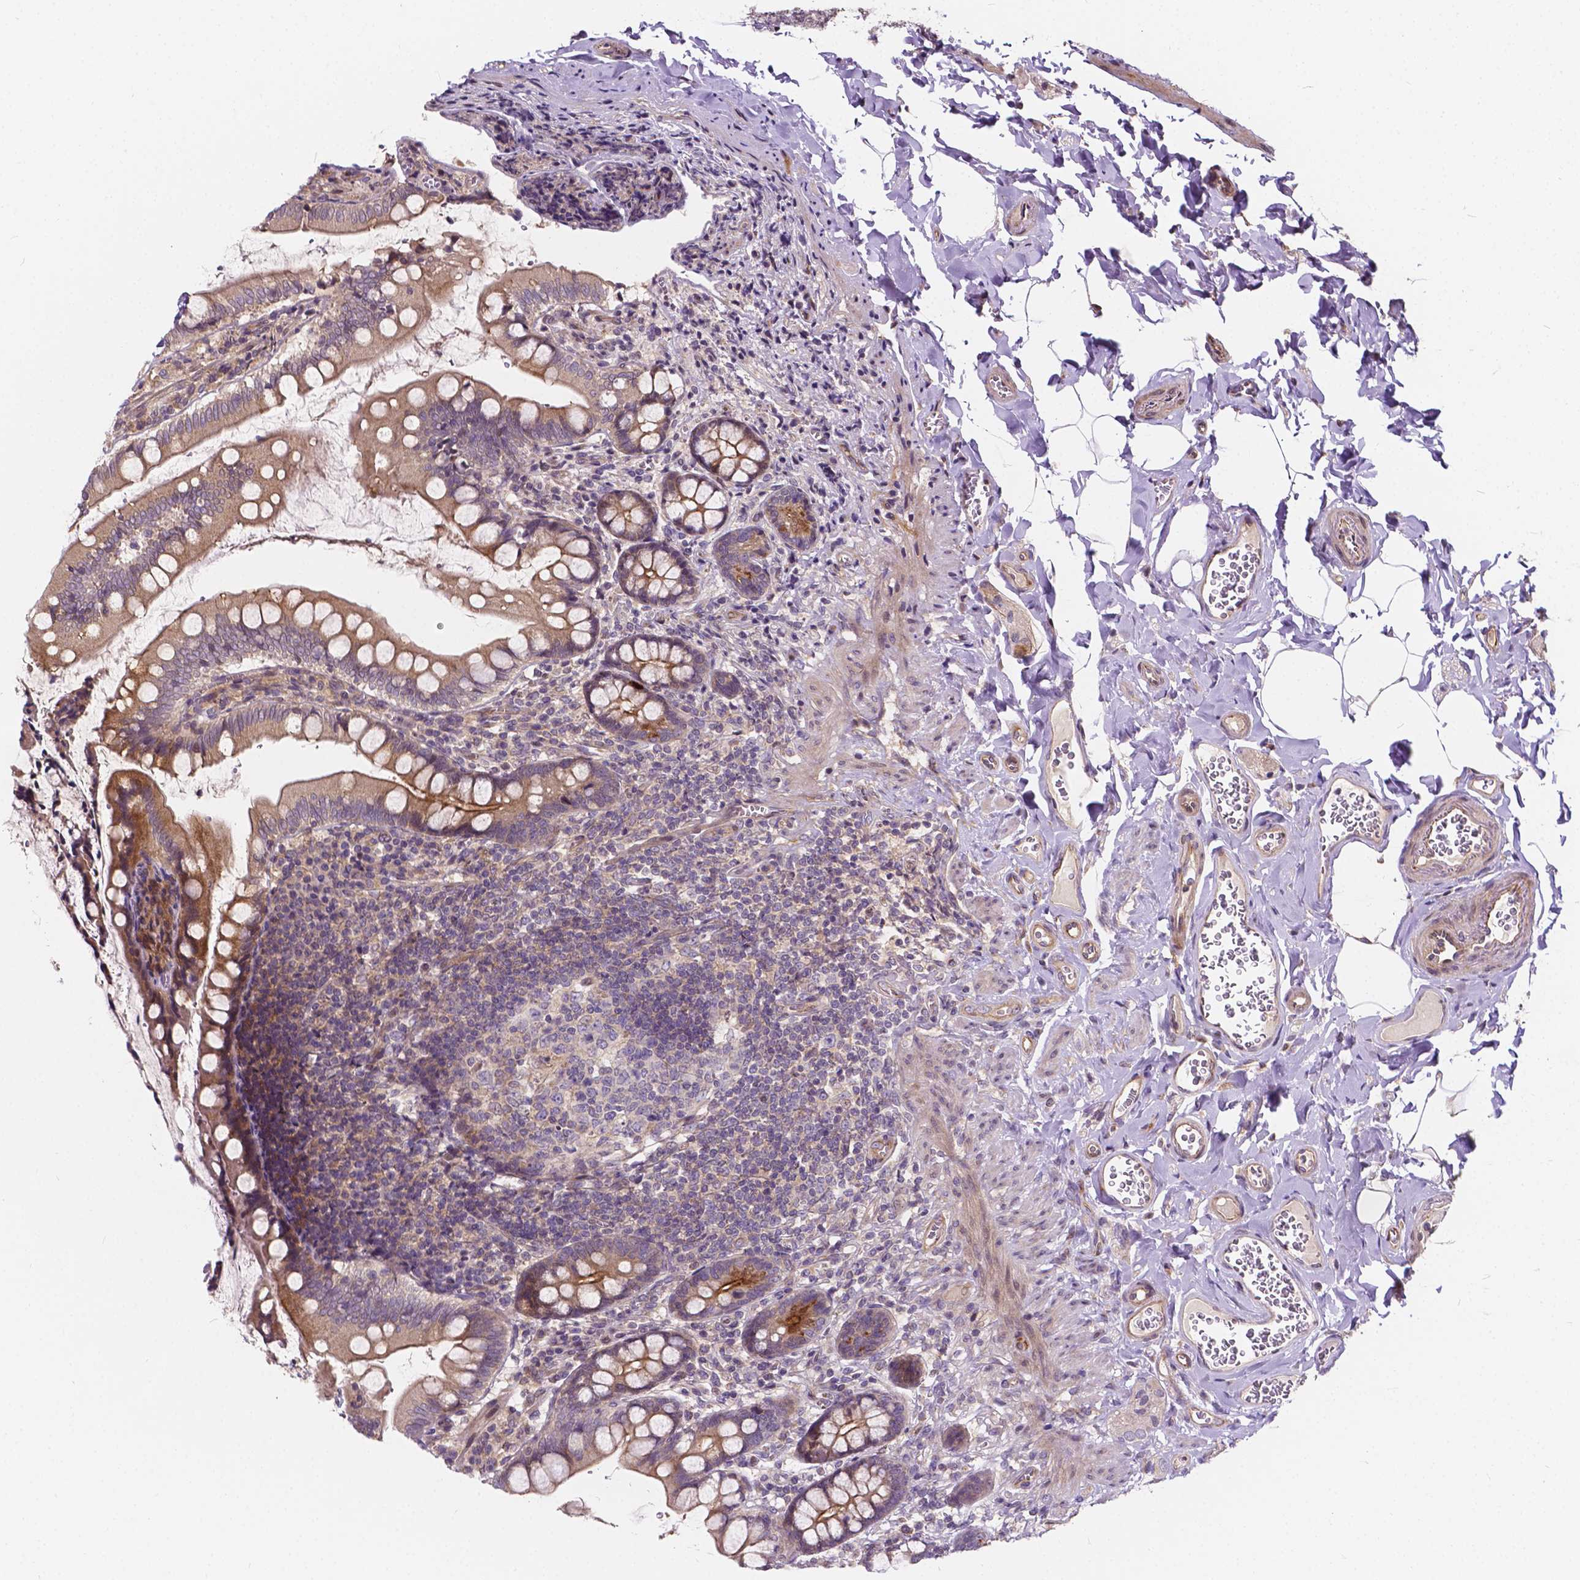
{"staining": {"intensity": "moderate", "quantity": ">75%", "location": "cytoplasmic/membranous"}, "tissue": "small intestine", "cell_type": "Glandular cells", "image_type": "normal", "snomed": [{"axis": "morphology", "description": "Normal tissue, NOS"}, {"axis": "topography", "description": "Small intestine"}], "caption": "DAB (3,3'-diaminobenzidine) immunohistochemical staining of normal human small intestine reveals moderate cytoplasmic/membranous protein positivity in approximately >75% of glandular cells. Immunohistochemistry stains the protein of interest in brown and the nuclei are stained blue.", "gene": "INPP5E", "patient": {"sex": "female", "age": 56}}